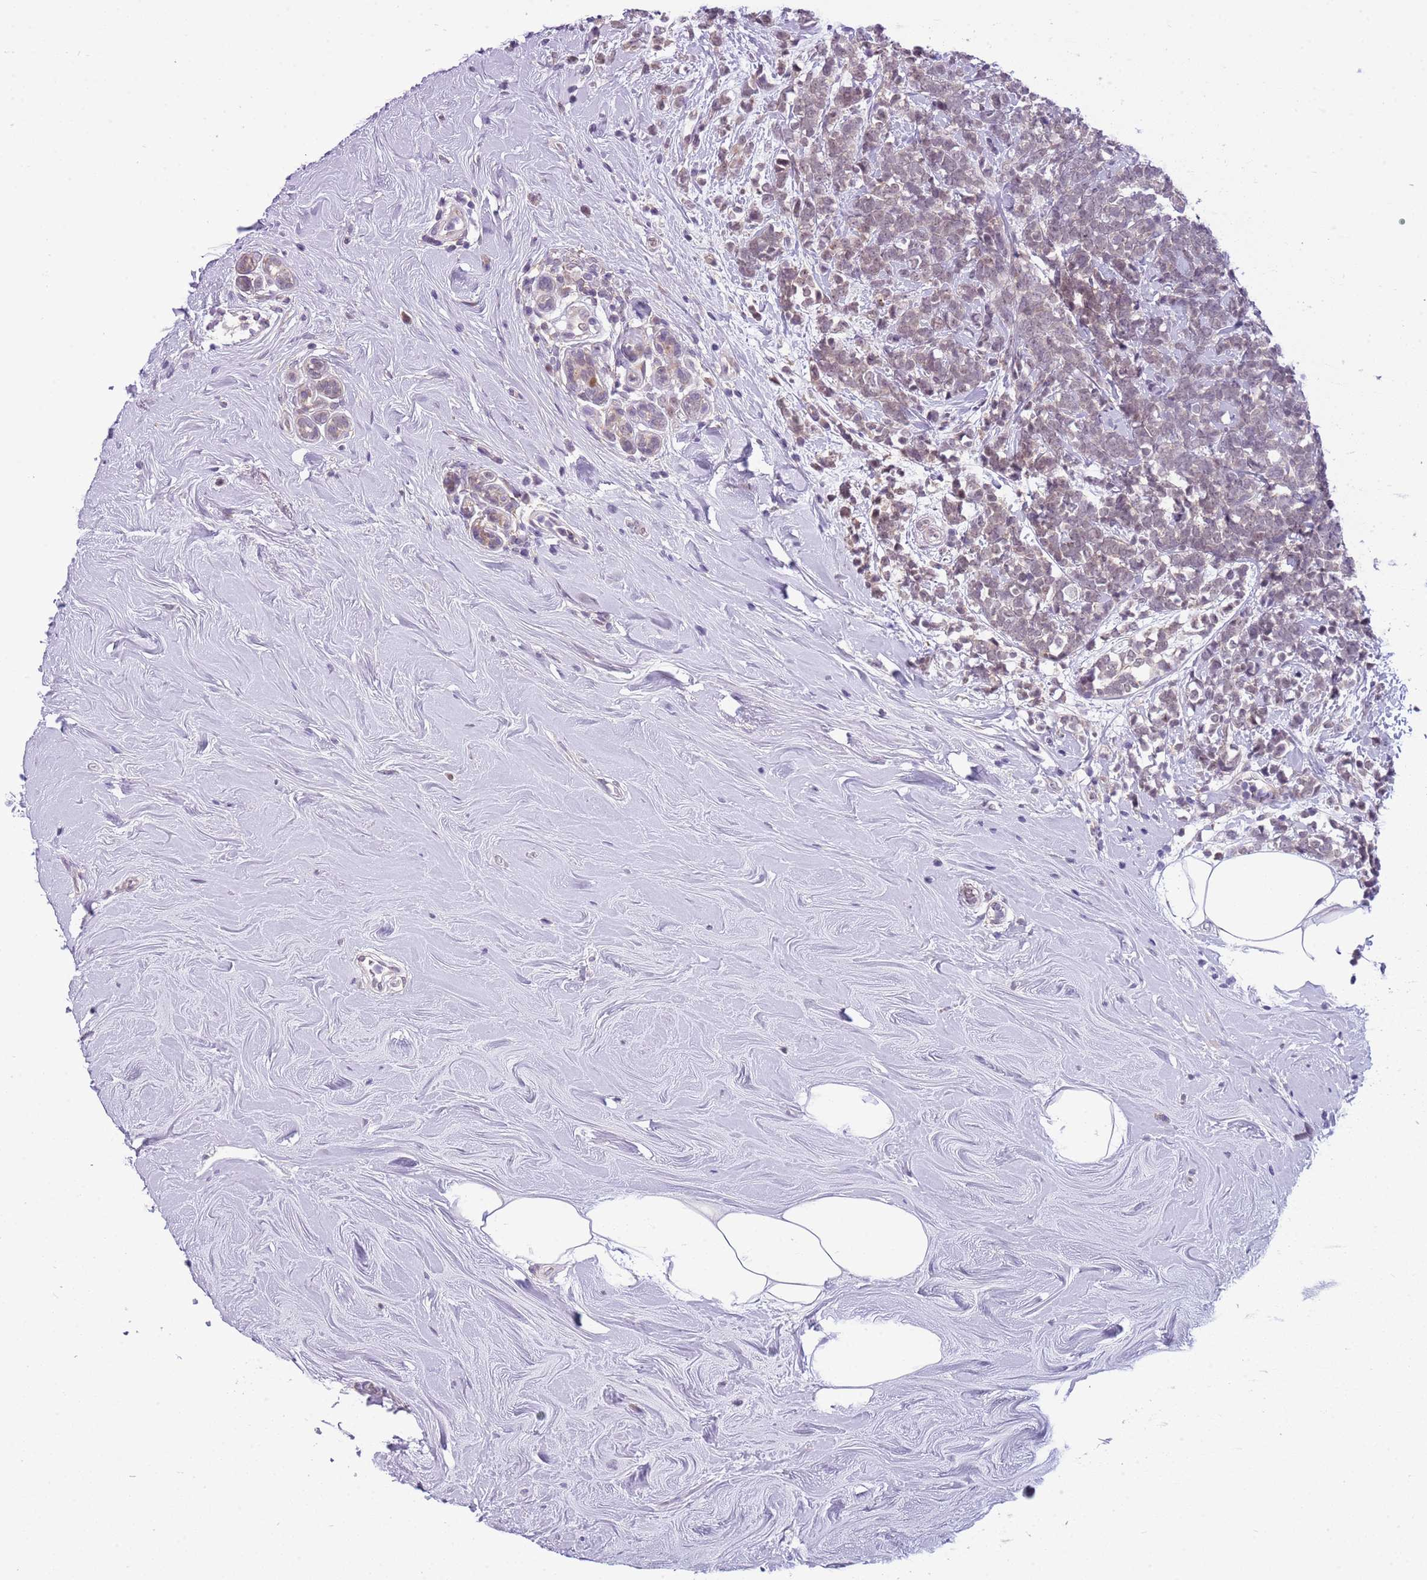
{"staining": {"intensity": "weak", "quantity": "<25%", "location": "nuclear"}, "tissue": "breast cancer", "cell_type": "Tumor cells", "image_type": "cancer", "snomed": [{"axis": "morphology", "description": "Lobular carcinoma"}, {"axis": "topography", "description": "Breast"}], "caption": "The immunohistochemistry (IHC) micrograph has no significant staining in tumor cells of breast cancer tissue.", "gene": "FAM120C", "patient": {"sex": "female", "age": 58}}